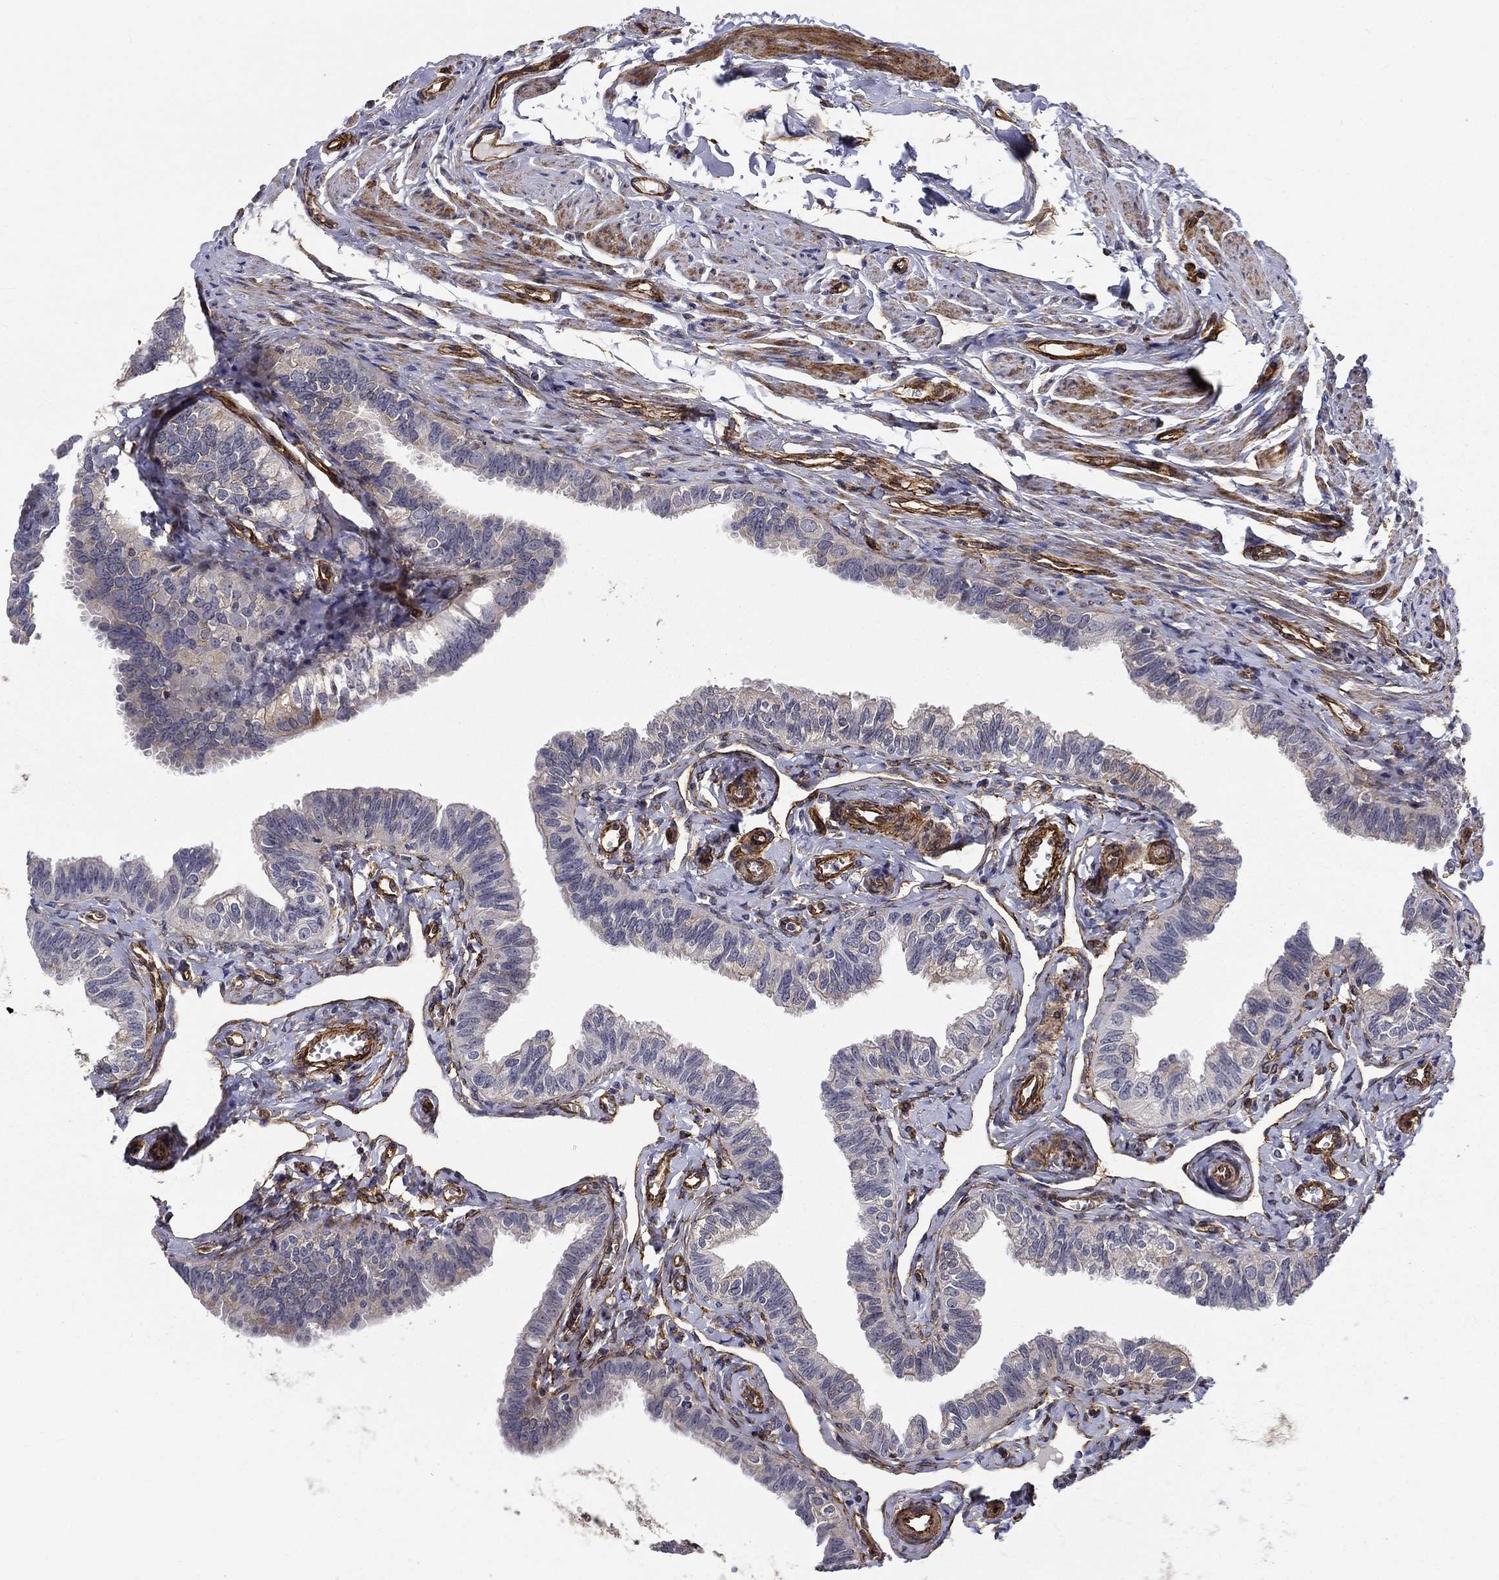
{"staining": {"intensity": "negative", "quantity": "none", "location": "none"}, "tissue": "fallopian tube", "cell_type": "Glandular cells", "image_type": "normal", "snomed": [{"axis": "morphology", "description": "Normal tissue, NOS"}, {"axis": "topography", "description": "Fallopian tube"}], "caption": "Protein analysis of unremarkable fallopian tube reveals no significant staining in glandular cells. (DAB IHC with hematoxylin counter stain).", "gene": "SYNC", "patient": {"sex": "female", "age": 54}}